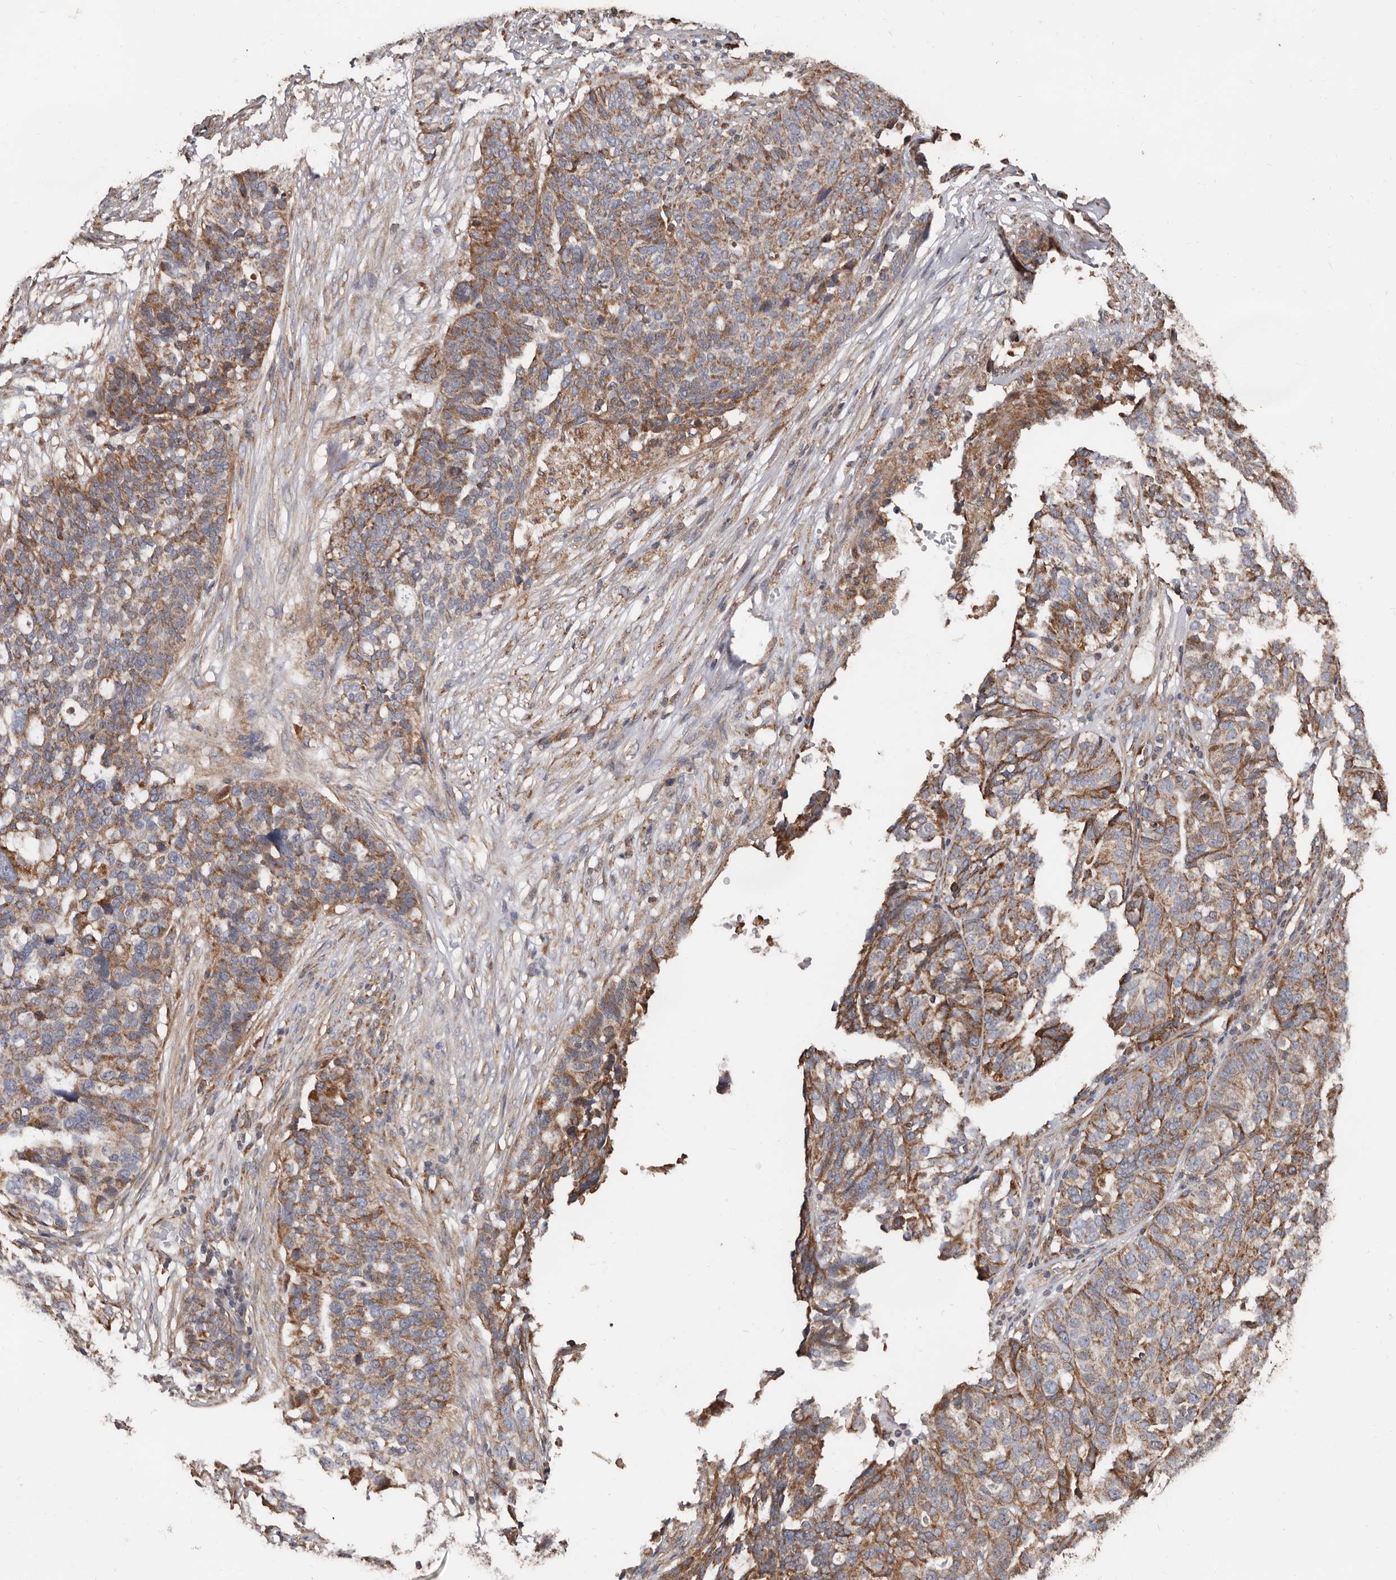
{"staining": {"intensity": "moderate", "quantity": ">75%", "location": "cytoplasmic/membranous"}, "tissue": "ovarian cancer", "cell_type": "Tumor cells", "image_type": "cancer", "snomed": [{"axis": "morphology", "description": "Cystadenocarcinoma, serous, NOS"}, {"axis": "topography", "description": "Ovary"}], "caption": "Brown immunohistochemical staining in ovarian serous cystadenocarcinoma shows moderate cytoplasmic/membranous staining in approximately >75% of tumor cells. Using DAB (brown) and hematoxylin (blue) stains, captured at high magnification using brightfield microscopy.", "gene": "OSGIN2", "patient": {"sex": "female", "age": 59}}